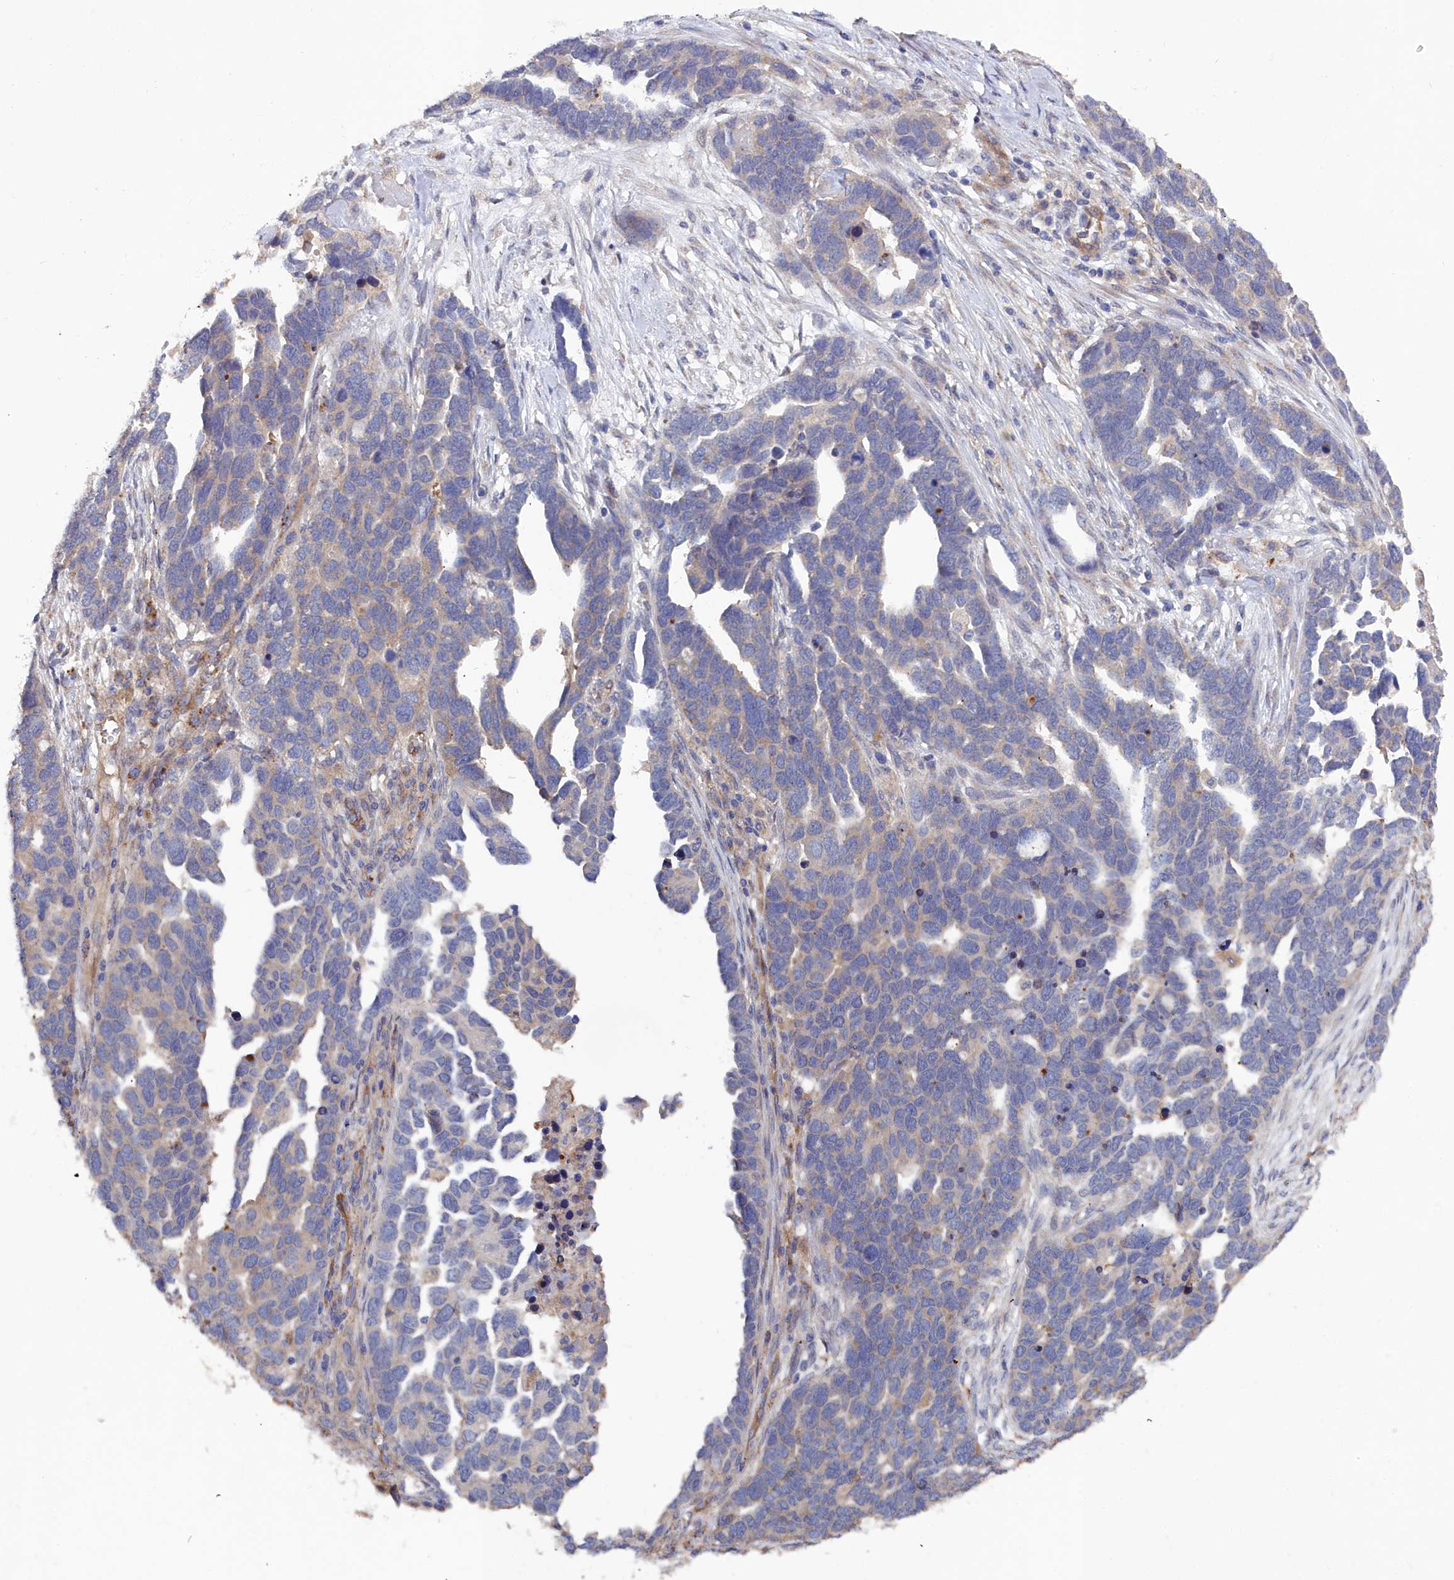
{"staining": {"intensity": "weak", "quantity": "<25%", "location": "cytoplasmic/membranous"}, "tissue": "ovarian cancer", "cell_type": "Tumor cells", "image_type": "cancer", "snomed": [{"axis": "morphology", "description": "Cystadenocarcinoma, serous, NOS"}, {"axis": "topography", "description": "Ovary"}], "caption": "Tumor cells are negative for brown protein staining in ovarian cancer.", "gene": "RDX", "patient": {"sex": "female", "age": 54}}